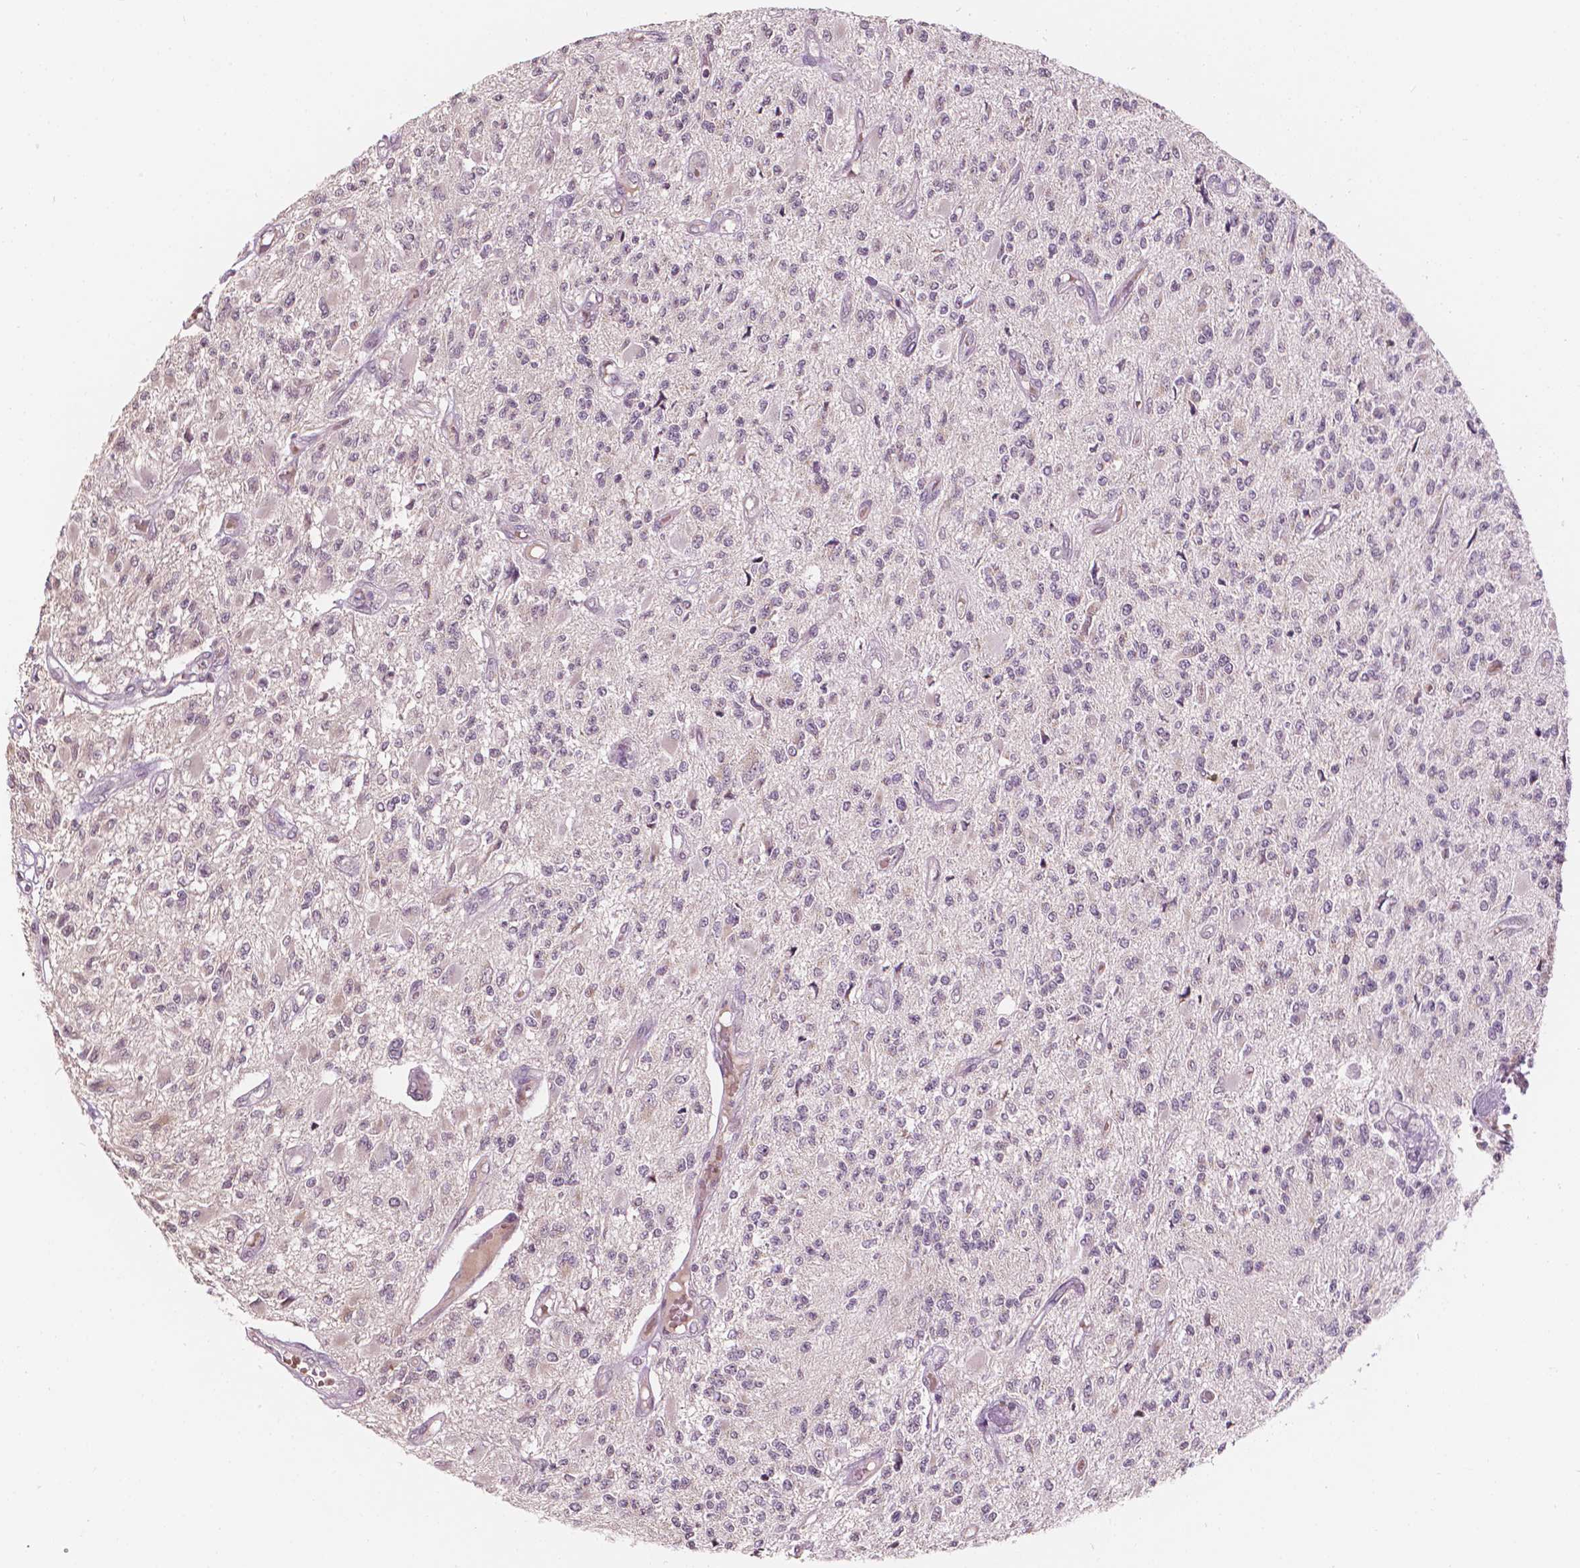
{"staining": {"intensity": "negative", "quantity": "none", "location": "none"}, "tissue": "glioma", "cell_type": "Tumor cells", "image_type": "cancer", "snomed": [{"axis": "morphology", "description": "Glioma, malignant, High grade"}, {"axis": "topography", "description": "Brain"}], "caption": "DAB (3,3'-diaminobenzidine) immunohistochemical staining of glioma exhibits no significant staining in tumor cells.", "gene": "NOS1AP", "patient": {"sex": "female", "age": 63}}